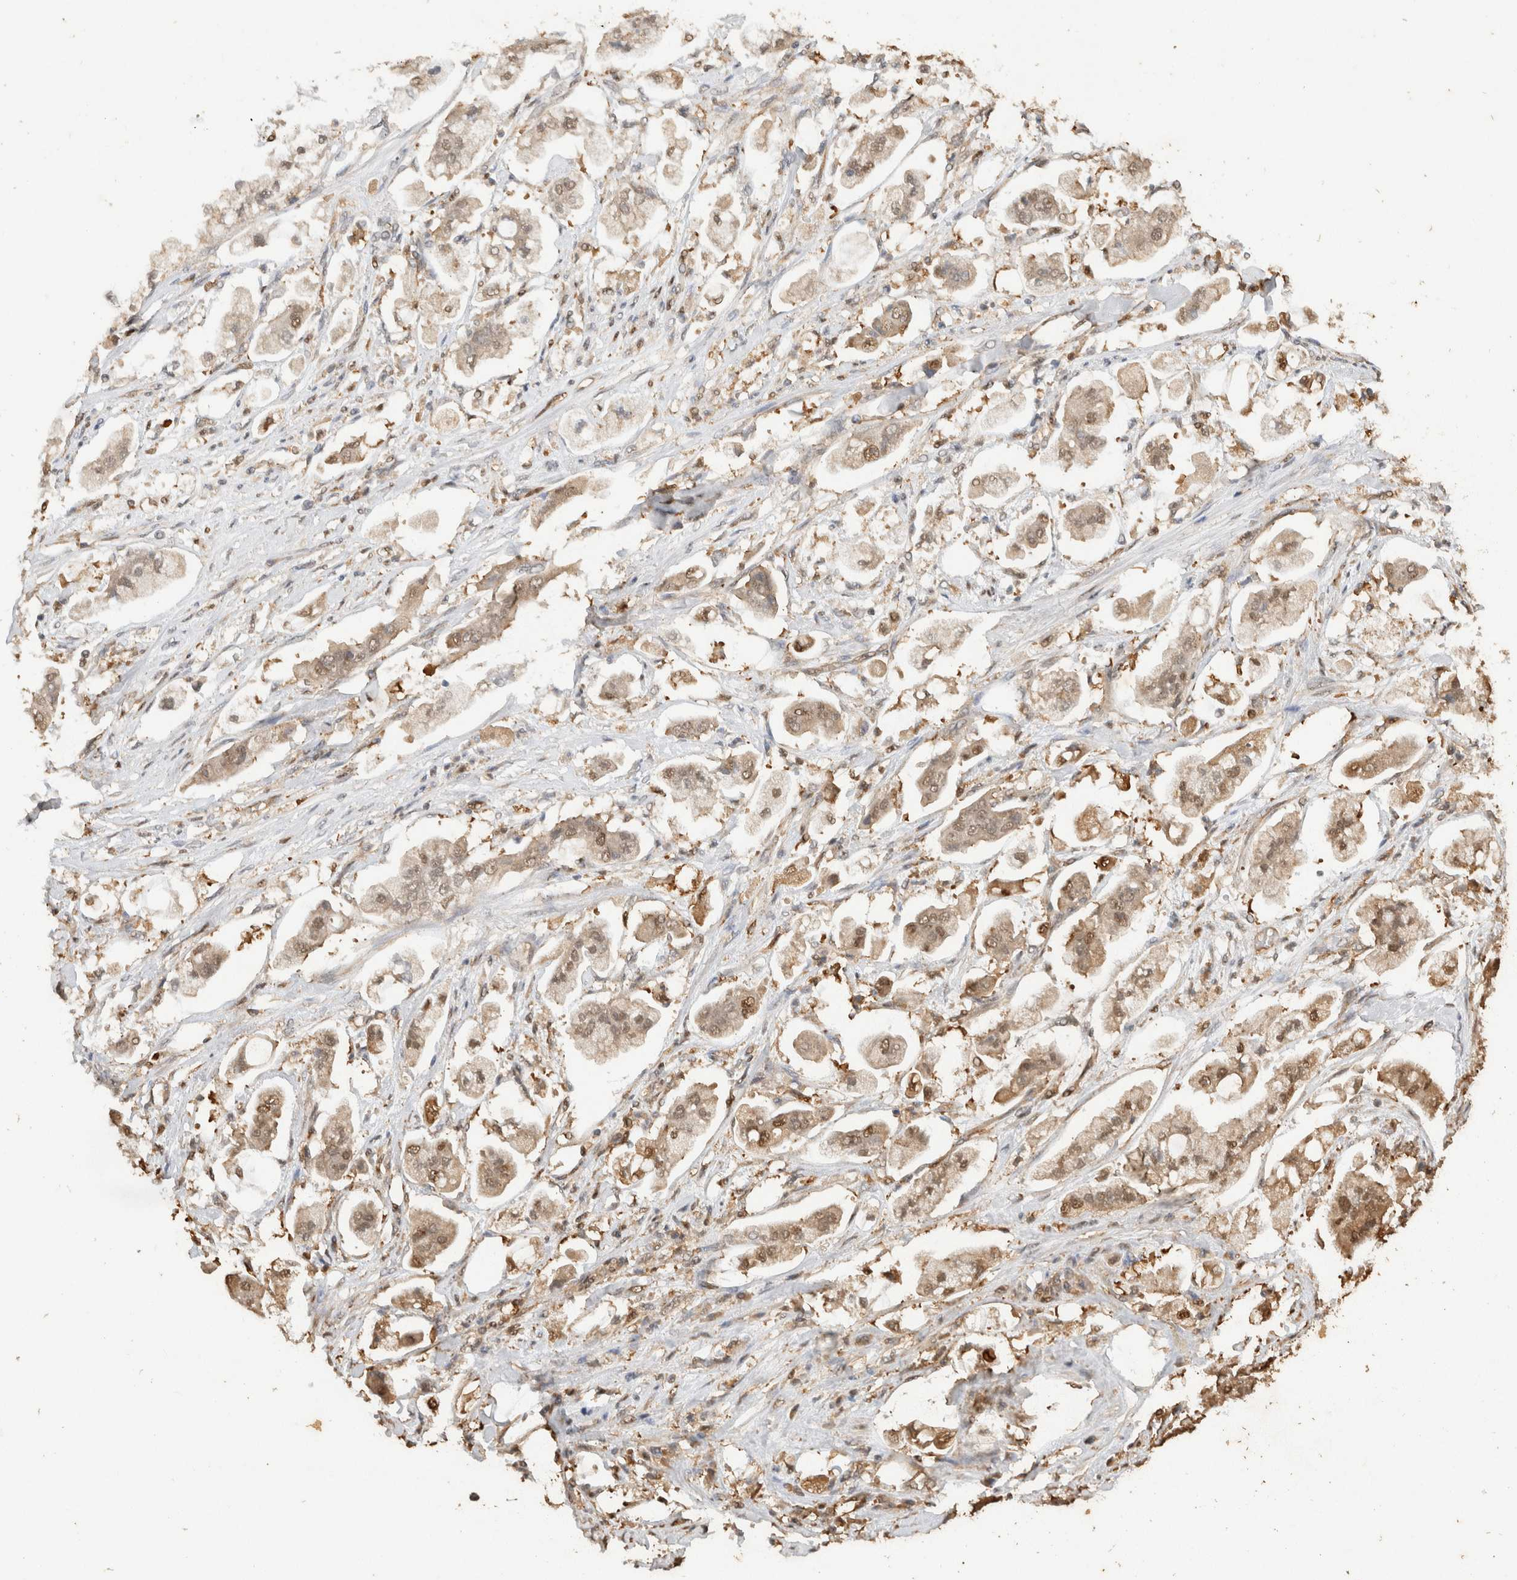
{"staining": {"intensity": "moderate", "quantity": ">75%", "location": "nuclear"}, "tissue": "stomach cancer", "cell_type": "Tumor cells", "image_type": "cancer", "snomed": [{"axis": "morphology", "description": "Adenocarcinoma, NOS"}, {"axis": "topography", "description": "Stomach"}], "caption": "There is medium levels of moderate nuclear staining in tumor cells of stomach cancer, as demonstrated by immunohistochemical staining (brown color).", "gene": "YWHAH", "patient": {"sex": "male", "age": 62}}